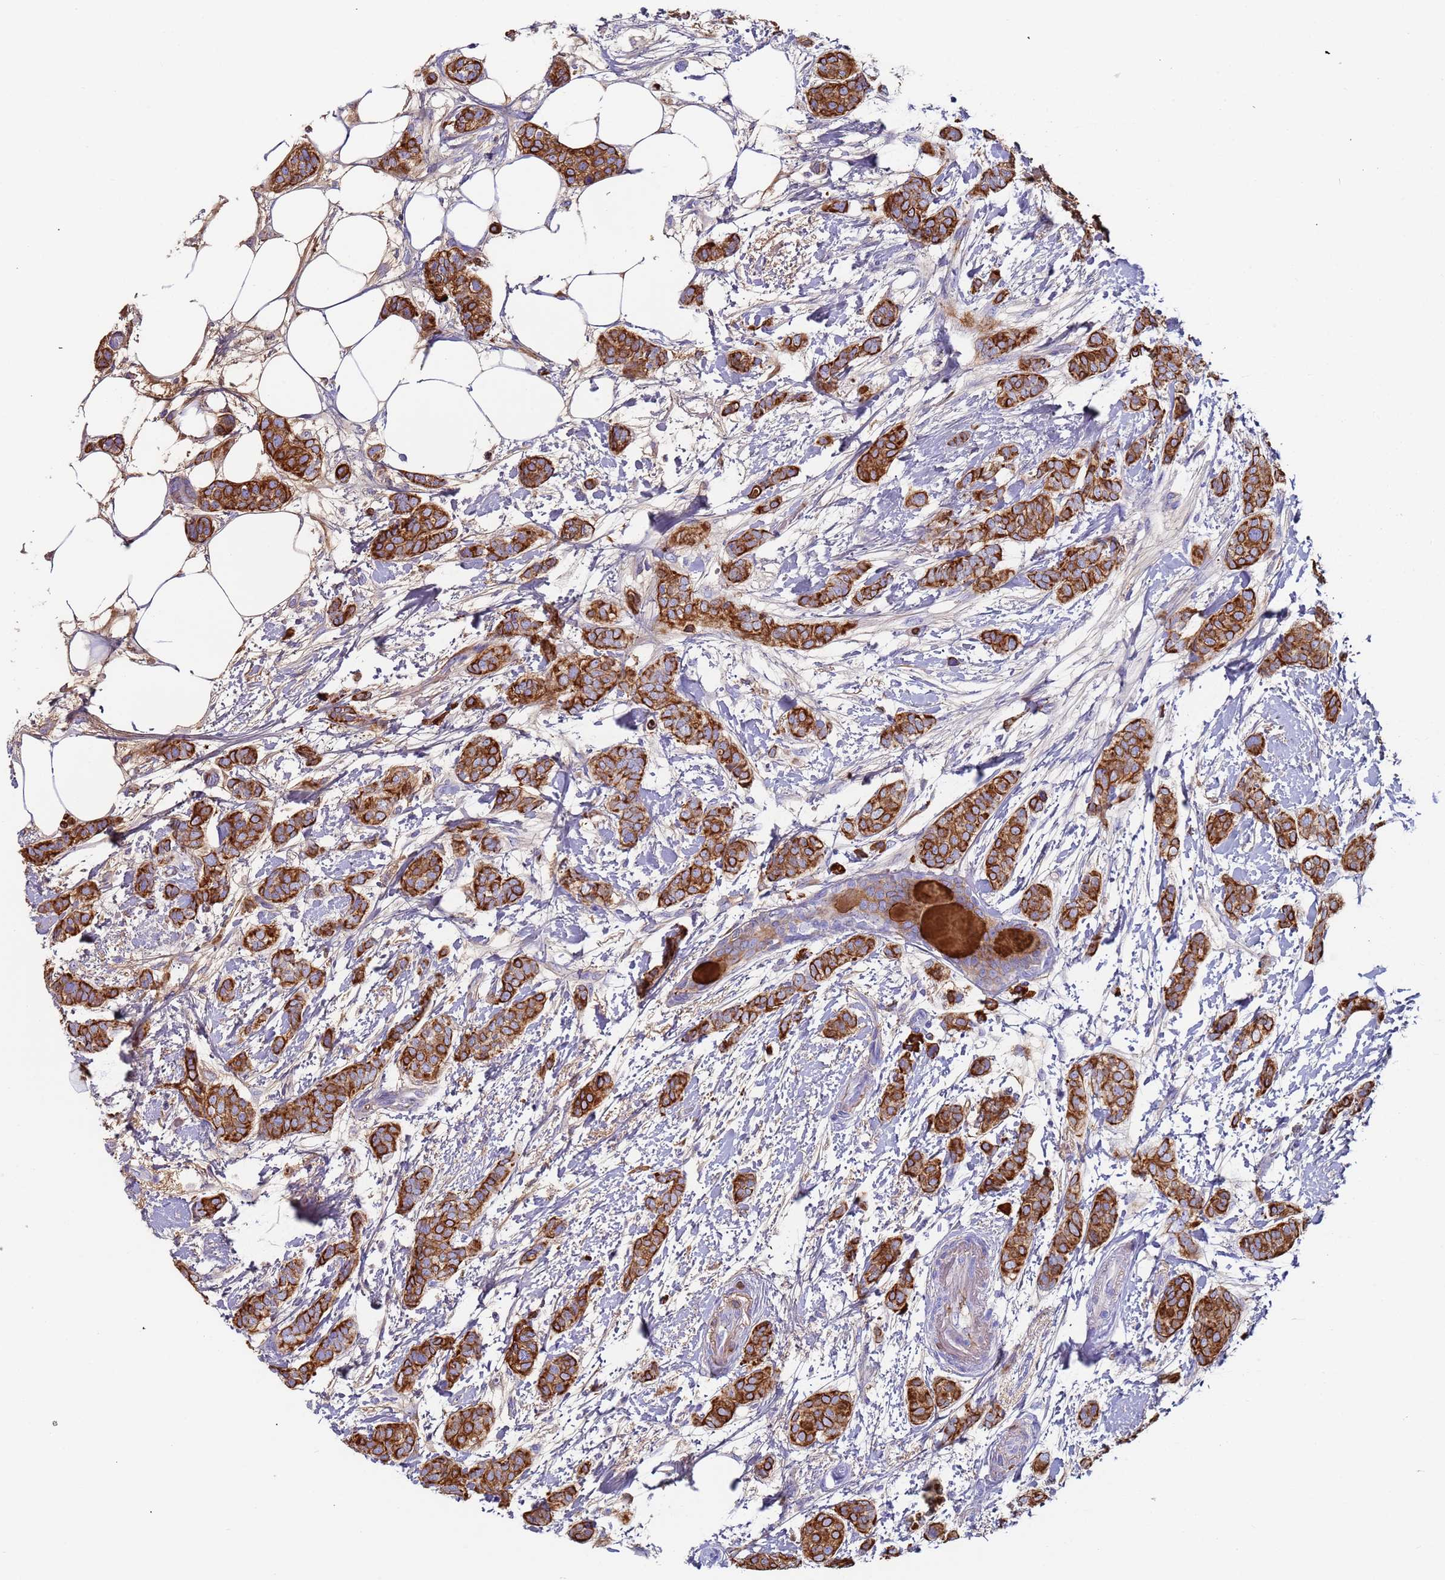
{"staining": {"intensity": "strong", "quantity": ">75%", "location": "cytoplasmic/membranous"}, "tissue": "breast cancer", "cell_type": "Tumor cells", "image_type": "cancer", "snomed": [{"axis": "morphology", "description": "Duct carcinoma"}, {"axis": "topography", "description": "Breast"}], "caption": "The image reveals staining of breast infiltrating ductal carcinoma, revealing strong cytoplasmic/membranous protein staining (brown color) within tumor cells. Nuclei are stained in blue.", "gene": "CYSLTR2", "patient": {"sex": "female", "age": 72}}